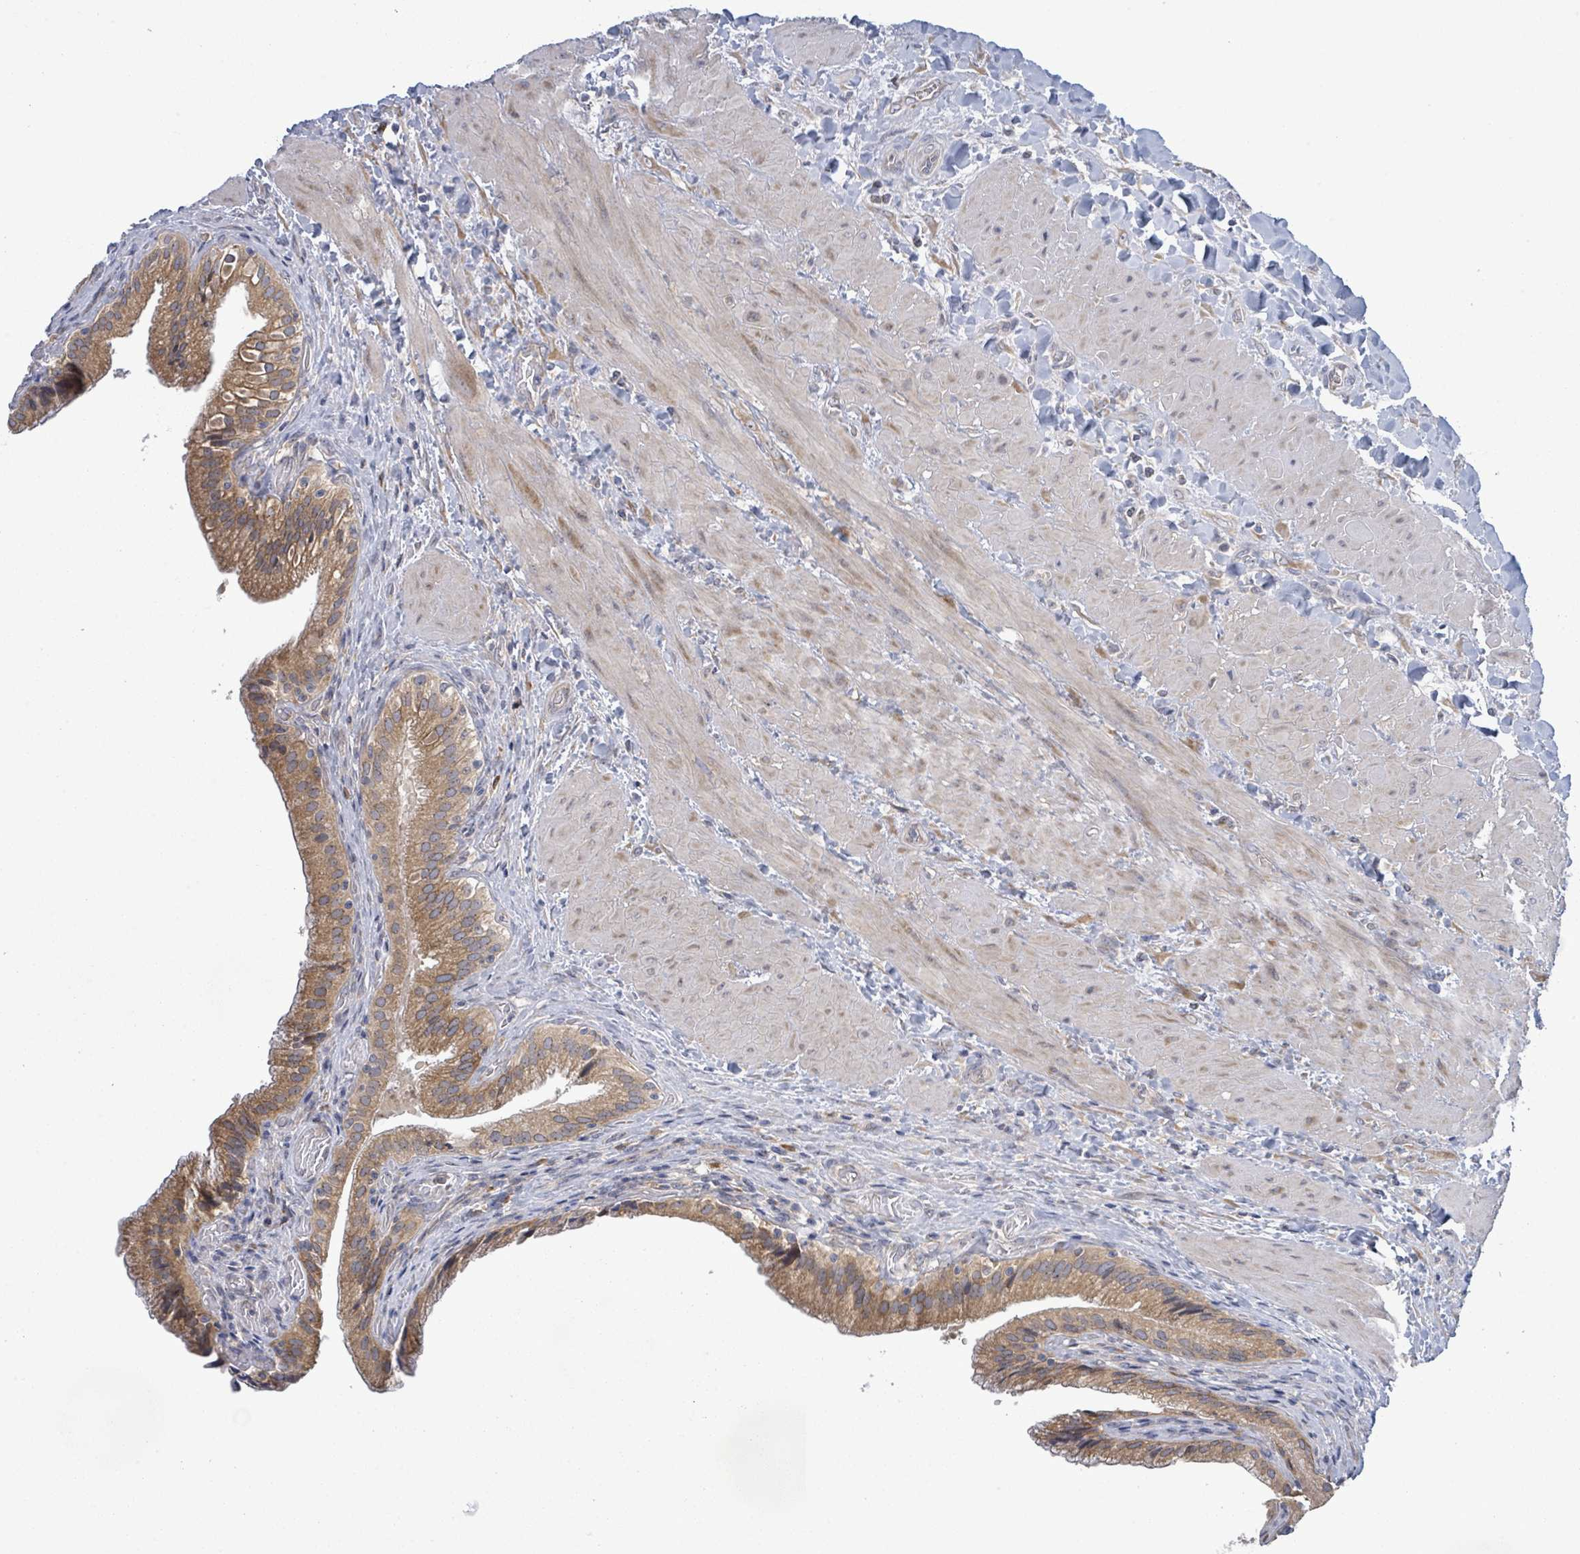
{"staining": {"intensity": "moderate", "quantity": ">75%", "location": "cytoplasmic/membranous"}, "tissue": "gallbladder", "cell_type": "Glandular cells", "image_type": "normal", "snomed": [{"axis": "morphology", "description": "Normal tissue, NOS"}, {"axis": "topography", "description": "Gallbladder"}], "caption": "A high-resolution photomicrograph shows immunohistochemistry (IHC) staining of normal gallbladder, which reveals moderate cytoplasmic/membranous staining in about >75% of glandular cells.", "gene": "ATP13A1", "patient": {"sex": "male", "age": 24}}